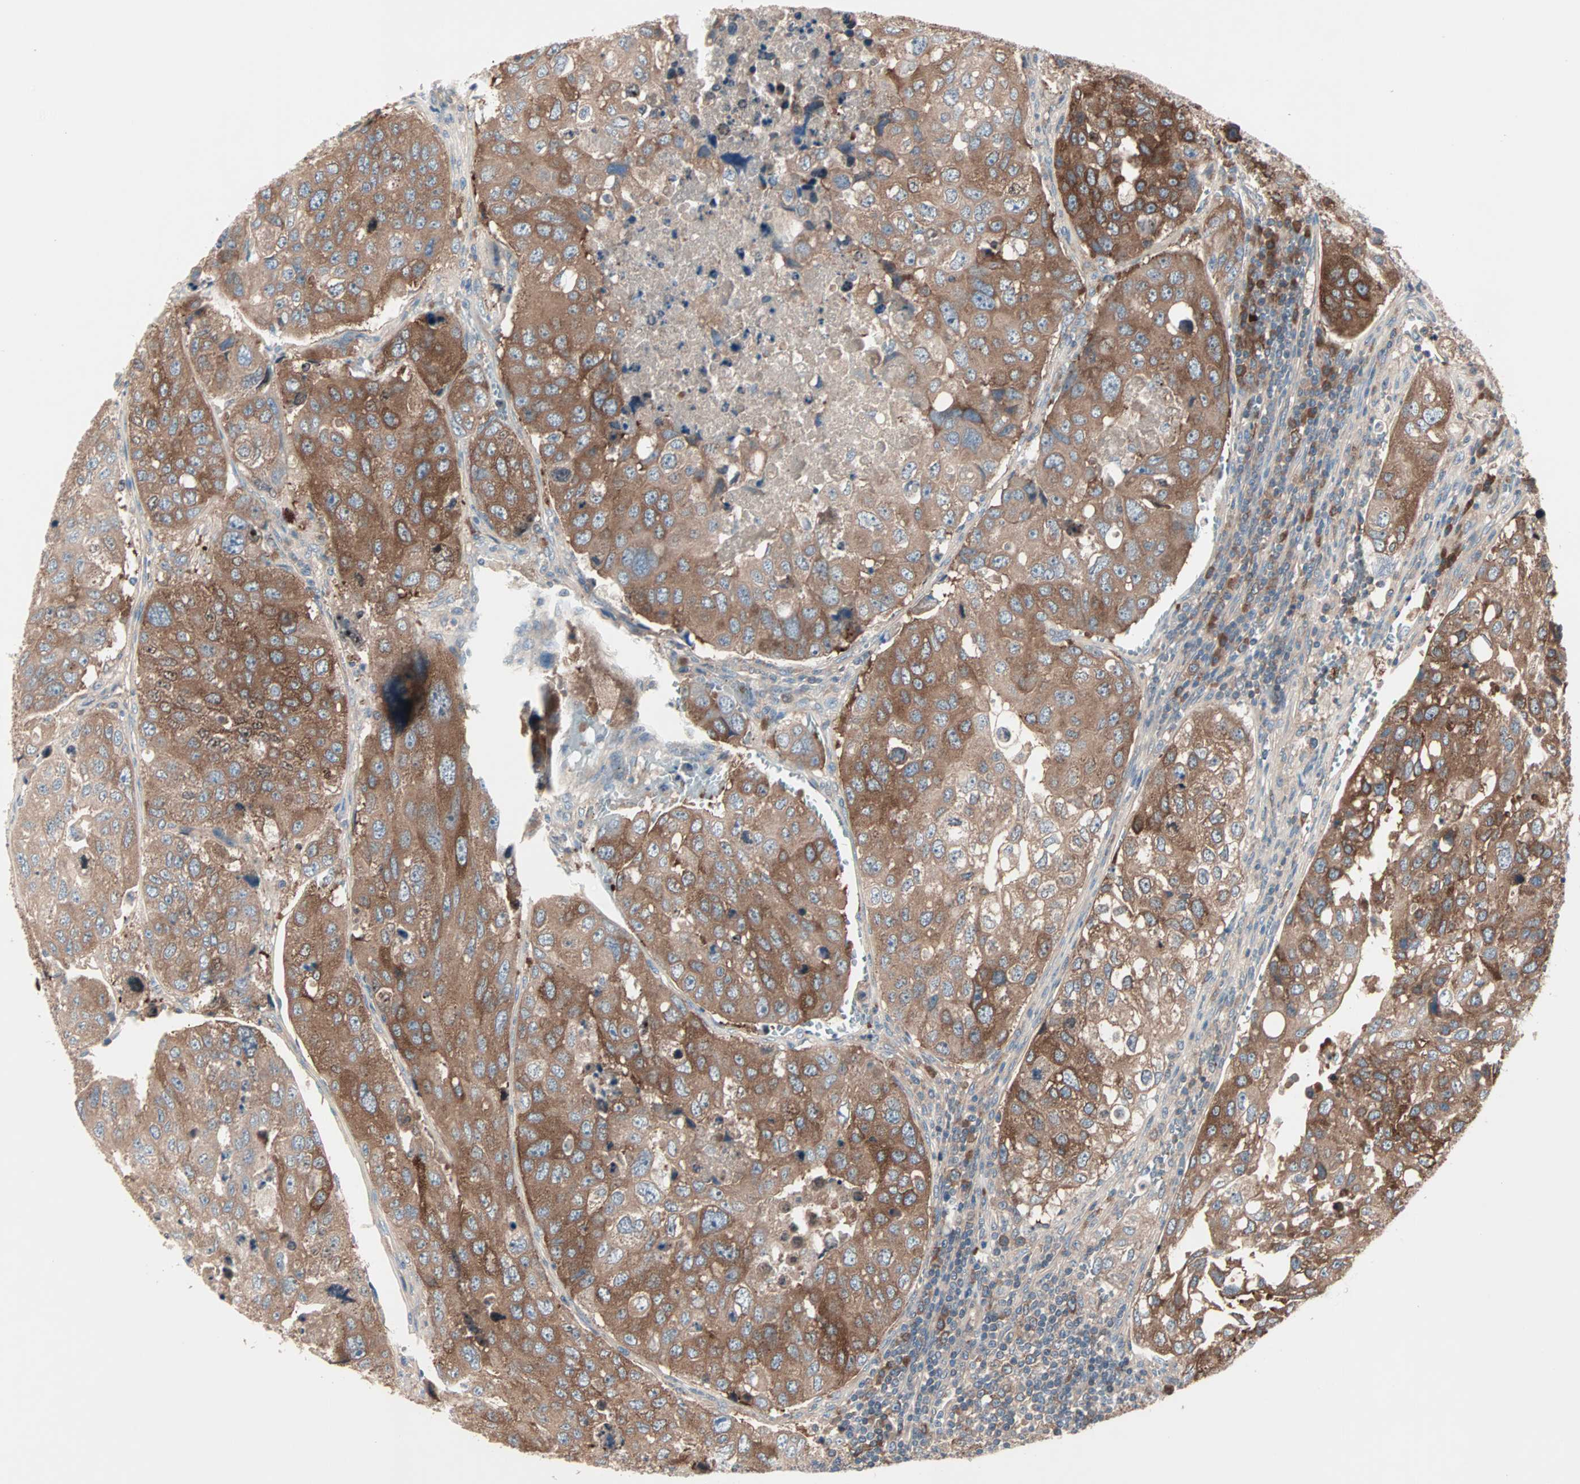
{"staining": {"intensity": "moderate", "quantity": ">75%", "location": "cytoplasmic/membranous"}, "tissue": "urothelial cancer", "cell_type": "Tumor cells", "image_type": "cancer", "snomed": [{"axis": "morphology", "description": "Urothelial carcinoma, High grade"}, {"axis": "topography", "description": "Lymph node"}, {"axis": "topography", "description": "Urinary bladder"}], "caption": "This histopathology image reveals immunohistochemistry (IHC) staining of urothelial carcinoma (high-grade), with medium moderate cytoplasmic/membranous positivity in about >75% of tumor cells.", "gene": "CAD", "patient": {"sex": "male", "age": 51}}